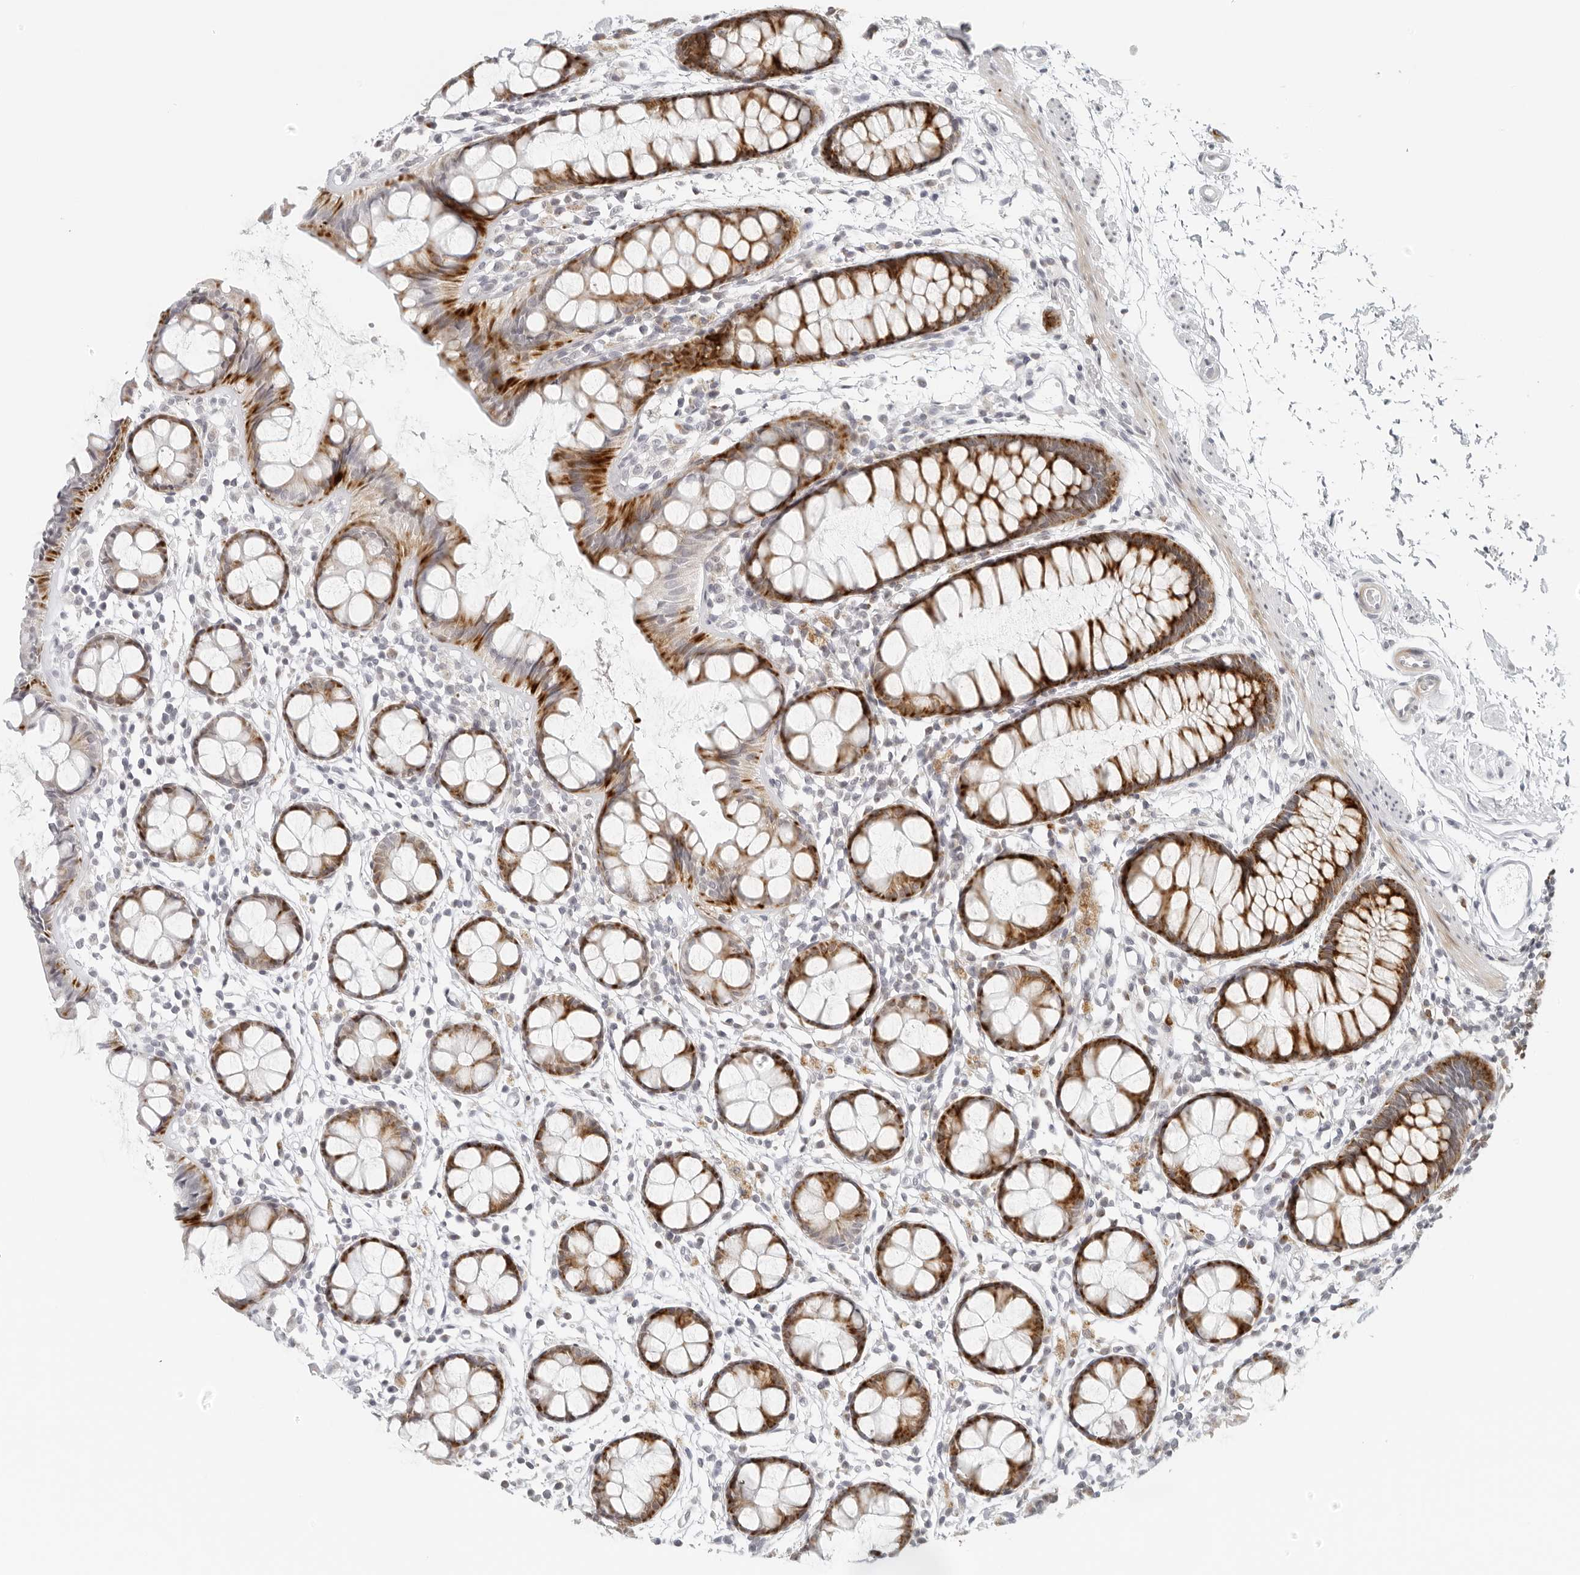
{"staining": {"intensity": "strong", "quantity": ">75%", "location": "cytoplasmic/membranous"}, "tissue": "rectum", "cell_type": "Glandular cells", "image_type": "normal", "snomed": [{"axis": "morphology", "description": "Normal tissue, NOS"}, {"axis": "topography", "description": "Rectum"}], "caption": "Immunohistochemical staining of normal human rectum reveals strong cytoplasmic/membranous protein positivity in about >75% of glandular cells.", "gene": "RPS6KC1", "patient": {"sex": "female", "age": 66}}